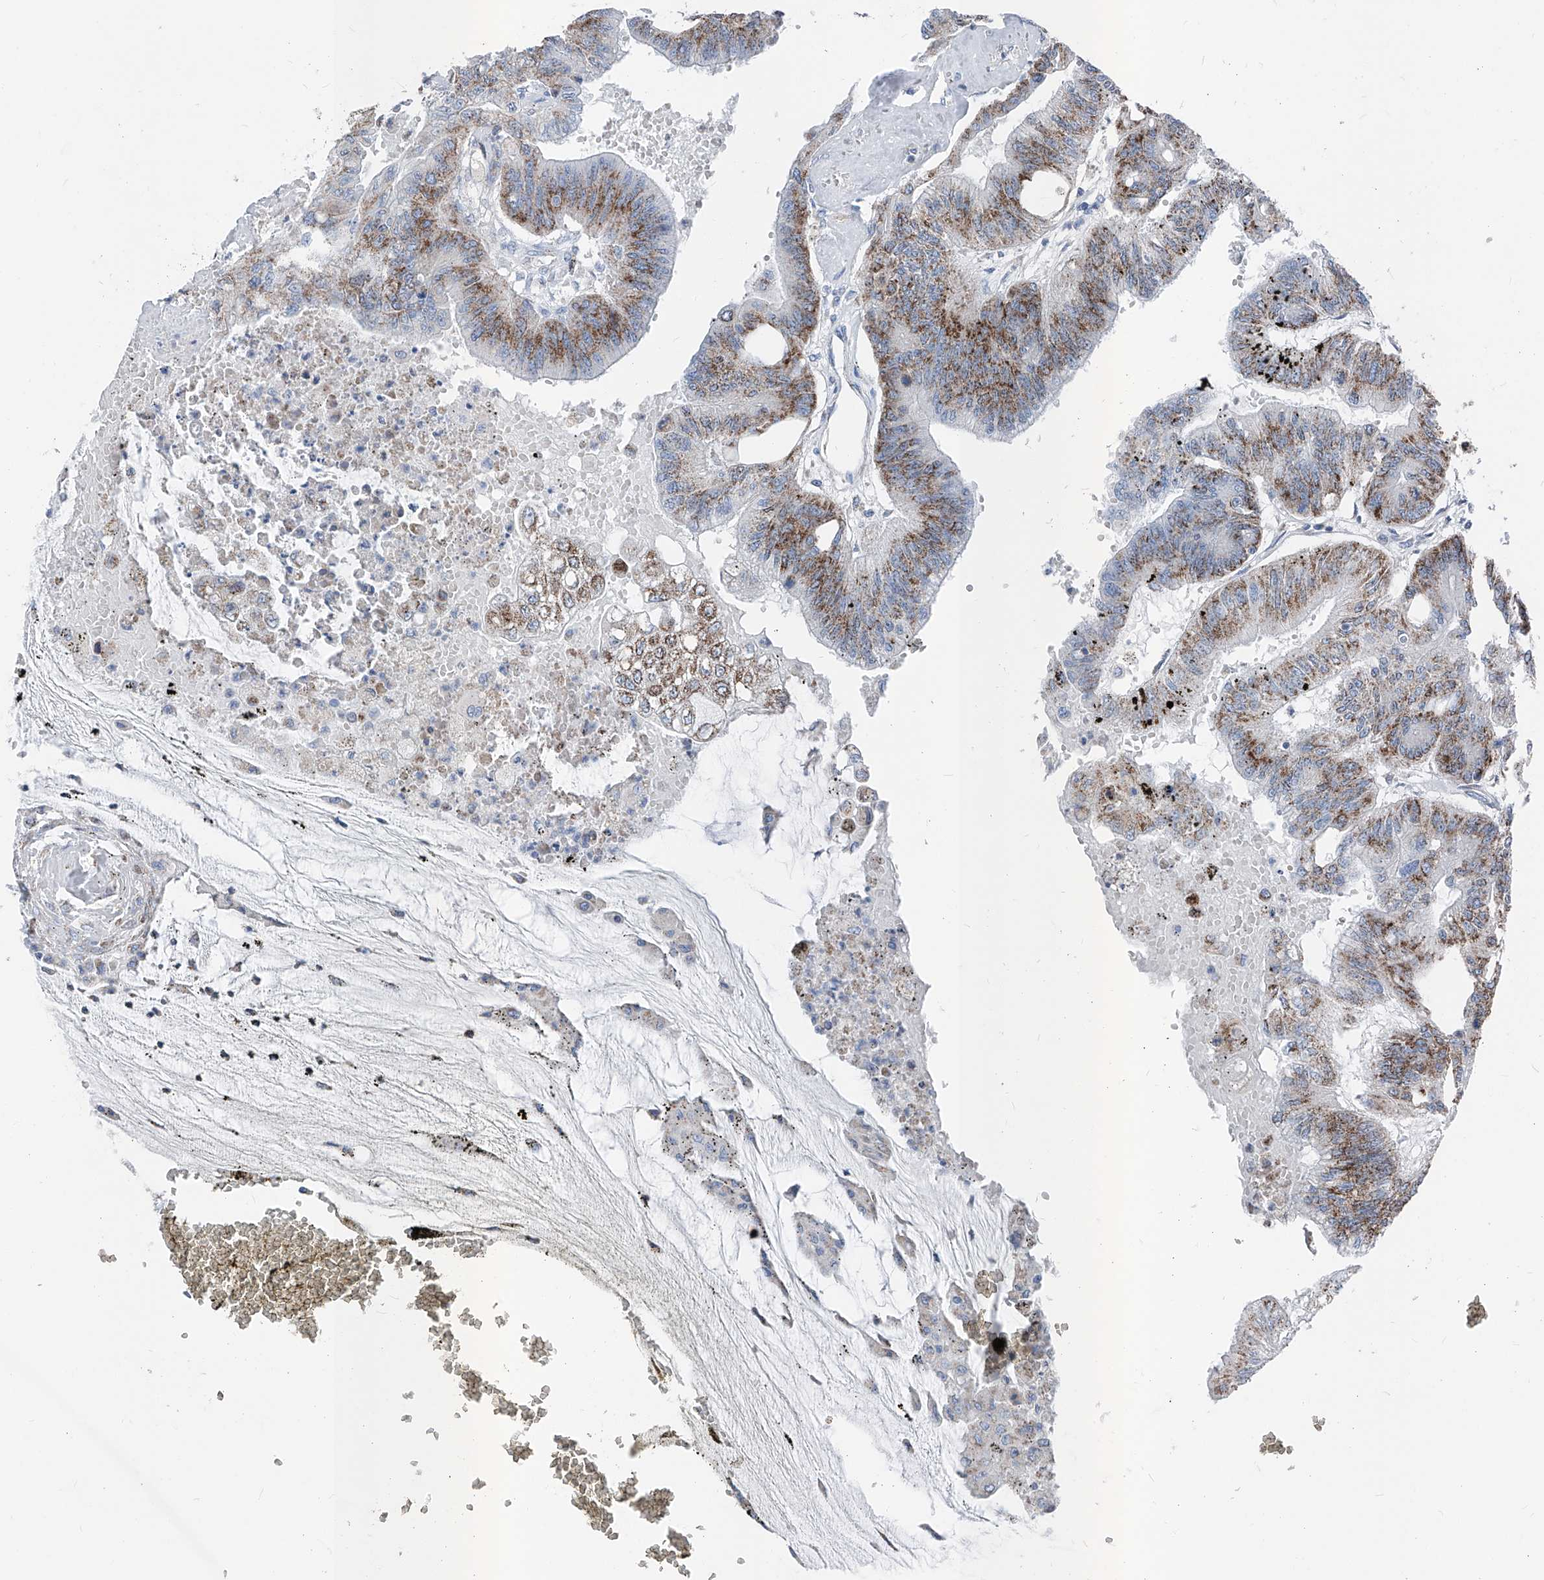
{"staining": {"intensity": "moderate", "quantity": "25%-75%", "location": "cytoplasmic/membranous"}, "tissue": "colorectal cancer", "cell_type": "Tumor cells", "image_type": "cancer", "snomed": [{"axis": "morphology", "description": "Adenoma, NOS"}, {"axis": "morphology", "description": "Adenocarcinoma, NOS"}, {"axis": "topography", "description": "Colon"}], "caption": "High-power microscopy captured an IHC histopathology image of colorectal adenoma, revealing moderate cytoplasmic/membranous expression in approximately 25%-75% of tumor cells.", "gene": "AGPS", "patient": {"sex": "male", "age": 79}}